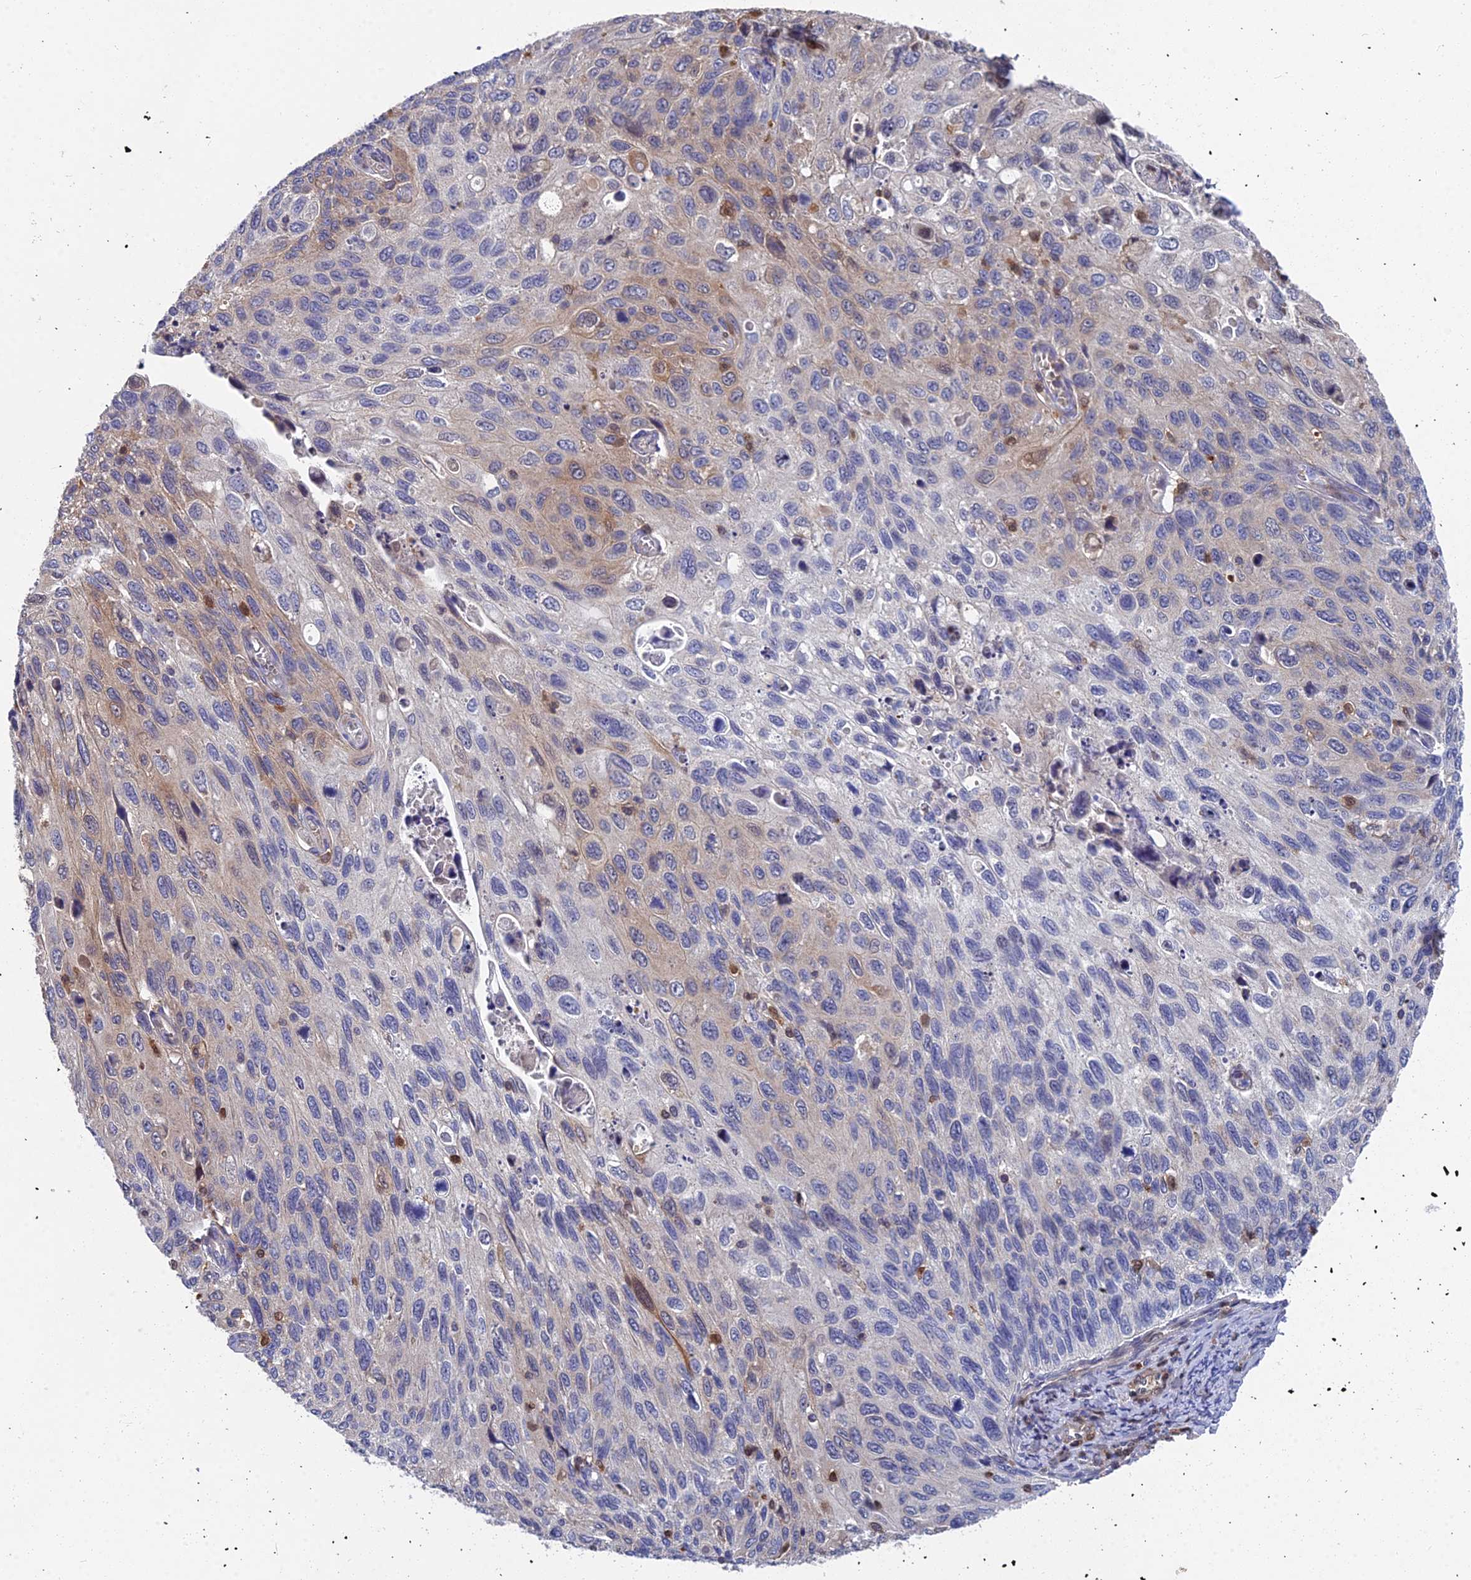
{"staining": {"intensity": "moderate", "quantity": "<25%", "location": "cytoplasmic/membranous"}, "tissue": "cervical cancer", "cell_type": "Tumor cells", "image_type": "cancer", "snomed": [{"axis": "morphology", "description": "Squamous cell carcinoma, NOS"}, {"axis": "topography", "description": "Cervix"}], "caption": "Protein expression analysis of squamous cell carcinoma (cervical) shows moderate cytoplasmic/membranous staining in about <25% of tumor cells.", "gene": "GALK2", "patient": {"sex": "female", "age": 70}}